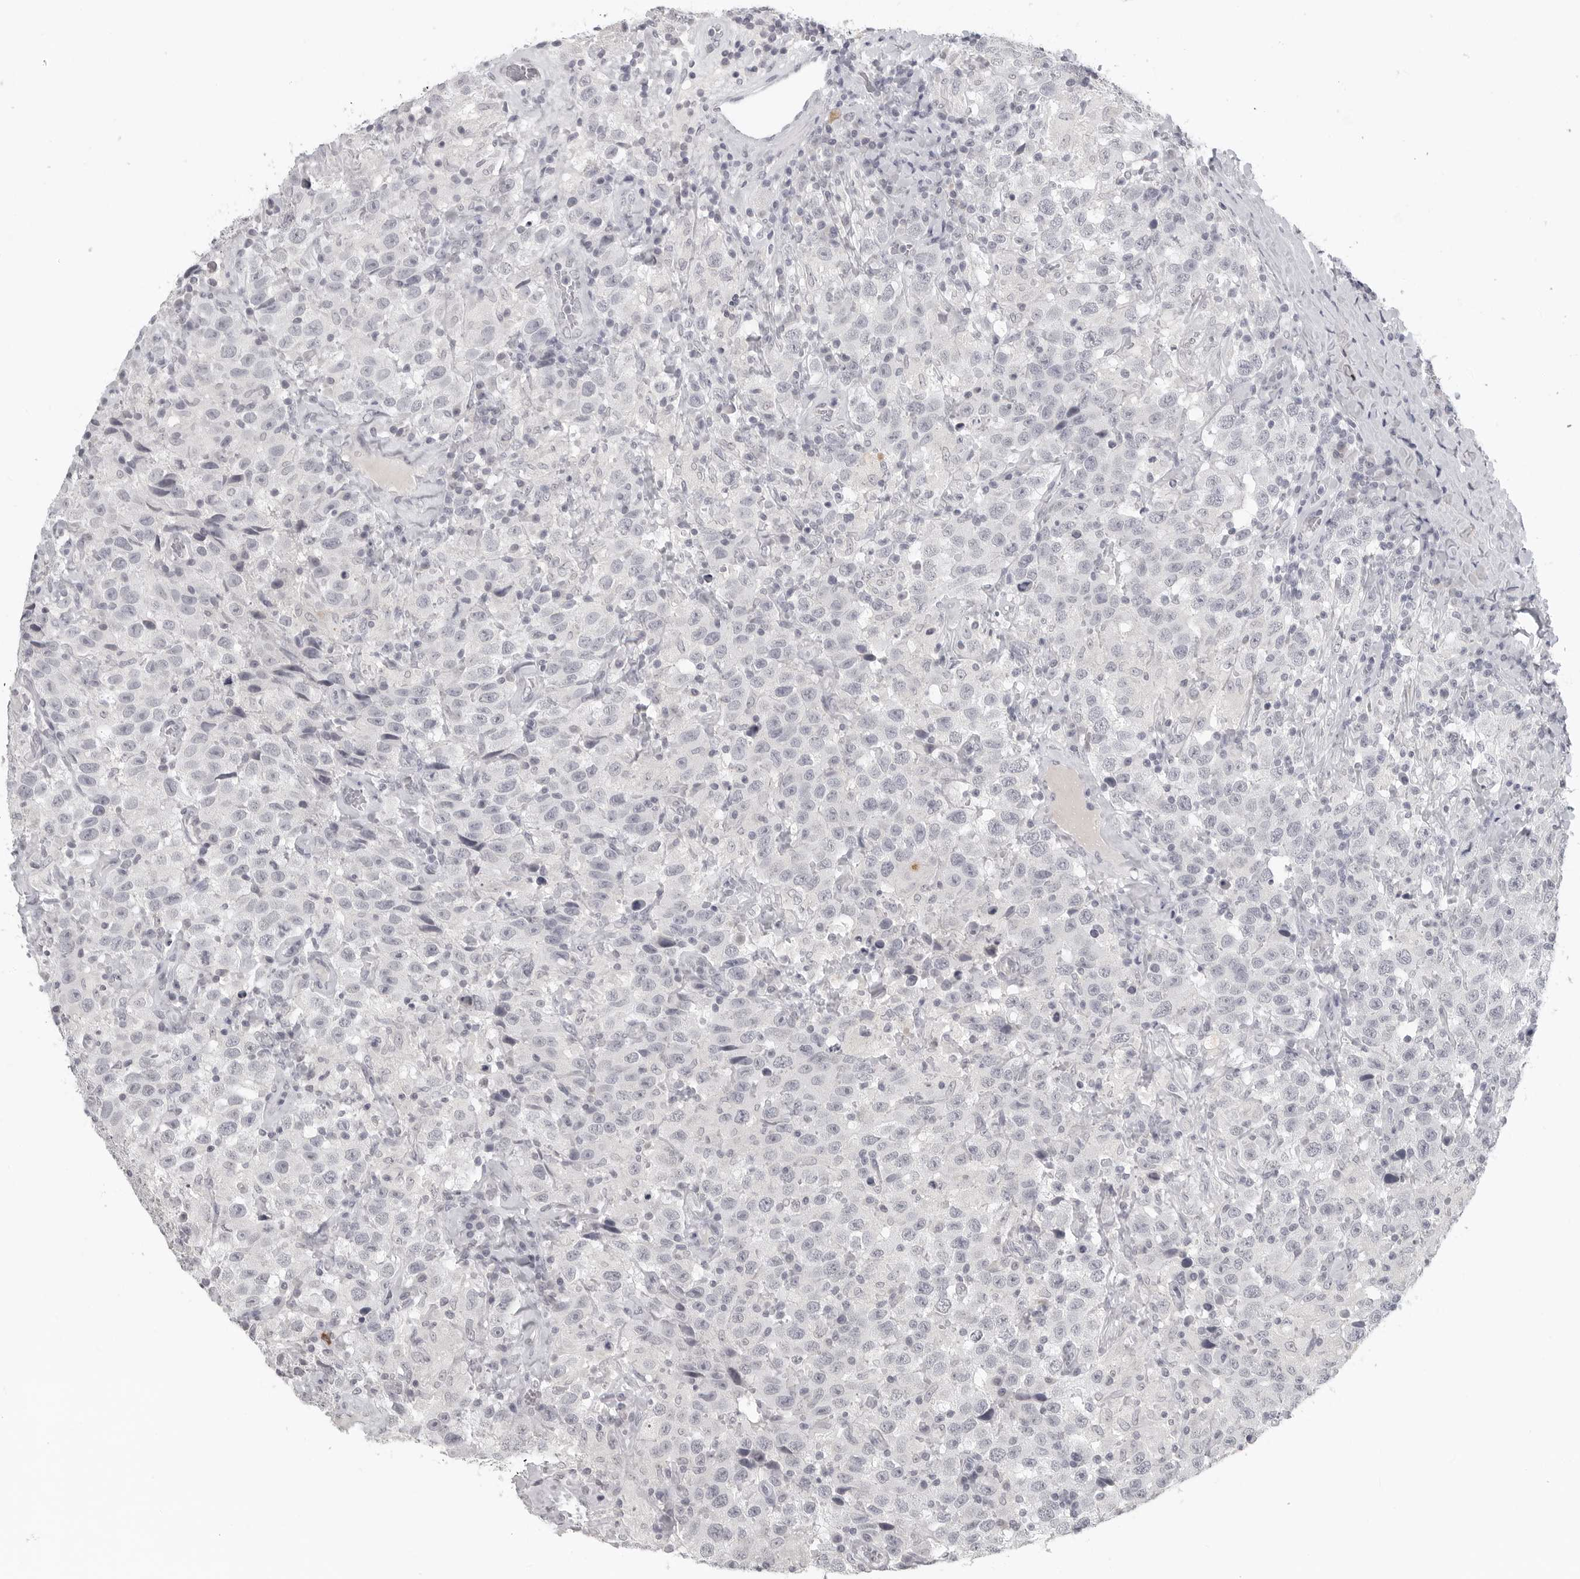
{"staining": {"intensity": "negative", "quantity": "none", "location": "none"}, "tissue": "testis cancer", "cell_type": "Tumor cells", "image_type": "cancer", "snomed": [{"axis": "morphology", "description": "Seminoma, NOS"}, {"axis": "topography", "description": "Testis"}], "caption": "This is an immunohistochemistry image of human testis cancer. There is no expression in tumor cells.", "gene": "BPIFA1", "patient": {"sex": "male", "age": 41}}